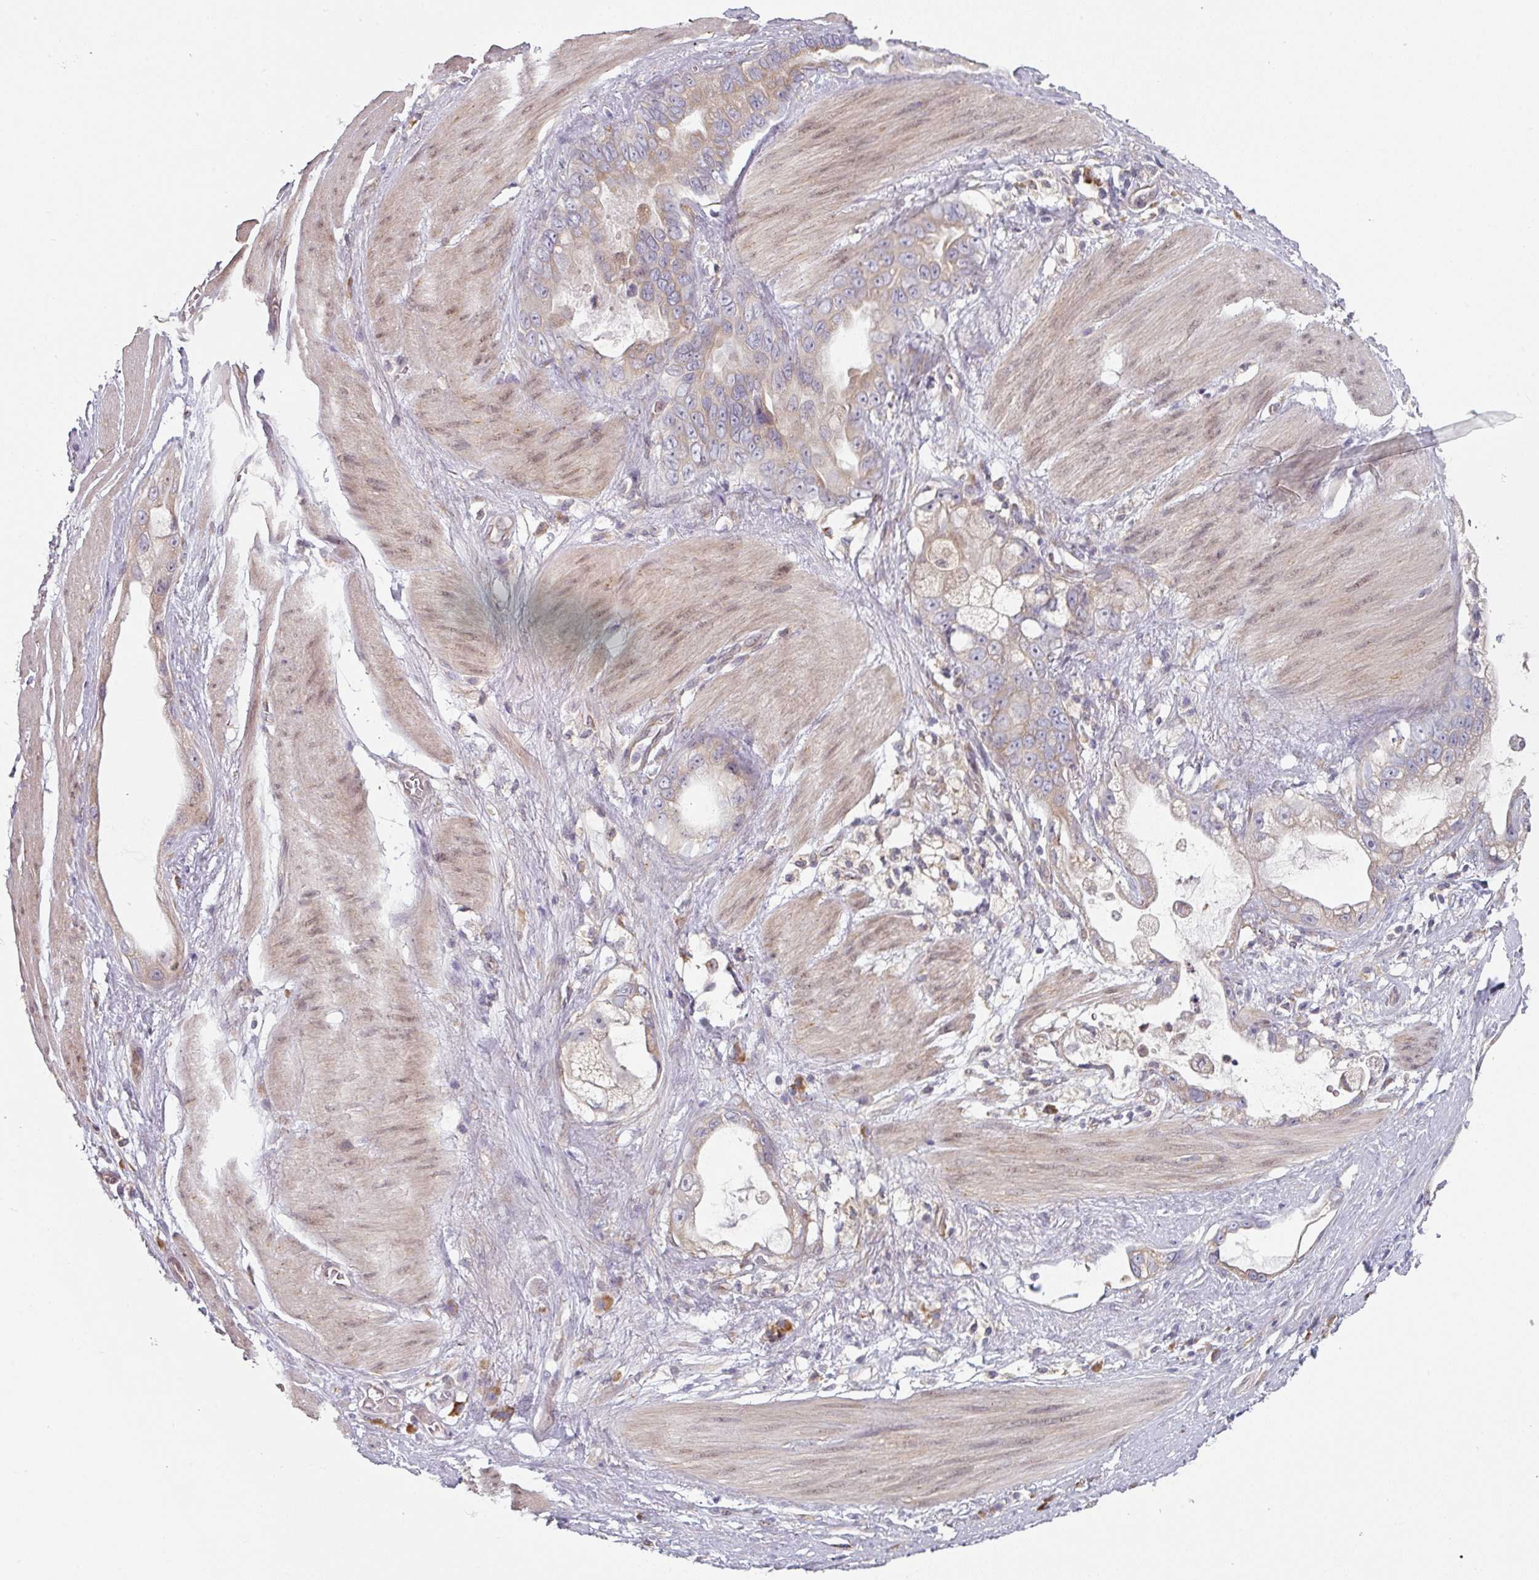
{"staining": {"intensity": "weak", "quantity": "25%-75%", "location": "cytoplasmic/membranous"}, "tissue": "stomach cancer", "cell_type": "Tumor cells", "image_type": "cancer", "snomed": [{"axis": "morphology", "description": "Adenocarcinoma, NOS"}, {"axis": "topography", "description": "Stomach"}], "caption": "The image demonstrates immunohistochemical staining of stomach cancer. There is weak cytoplasmic/membranous expression is appreciated in about 25%-75% of tumor cells. (Stains: DAB in brown, nuclei in blue, Microscopy: brightfield microscopy at high magnification).", "gene": "TAPT1", "patient": {"sex": "male", "age": 55}}